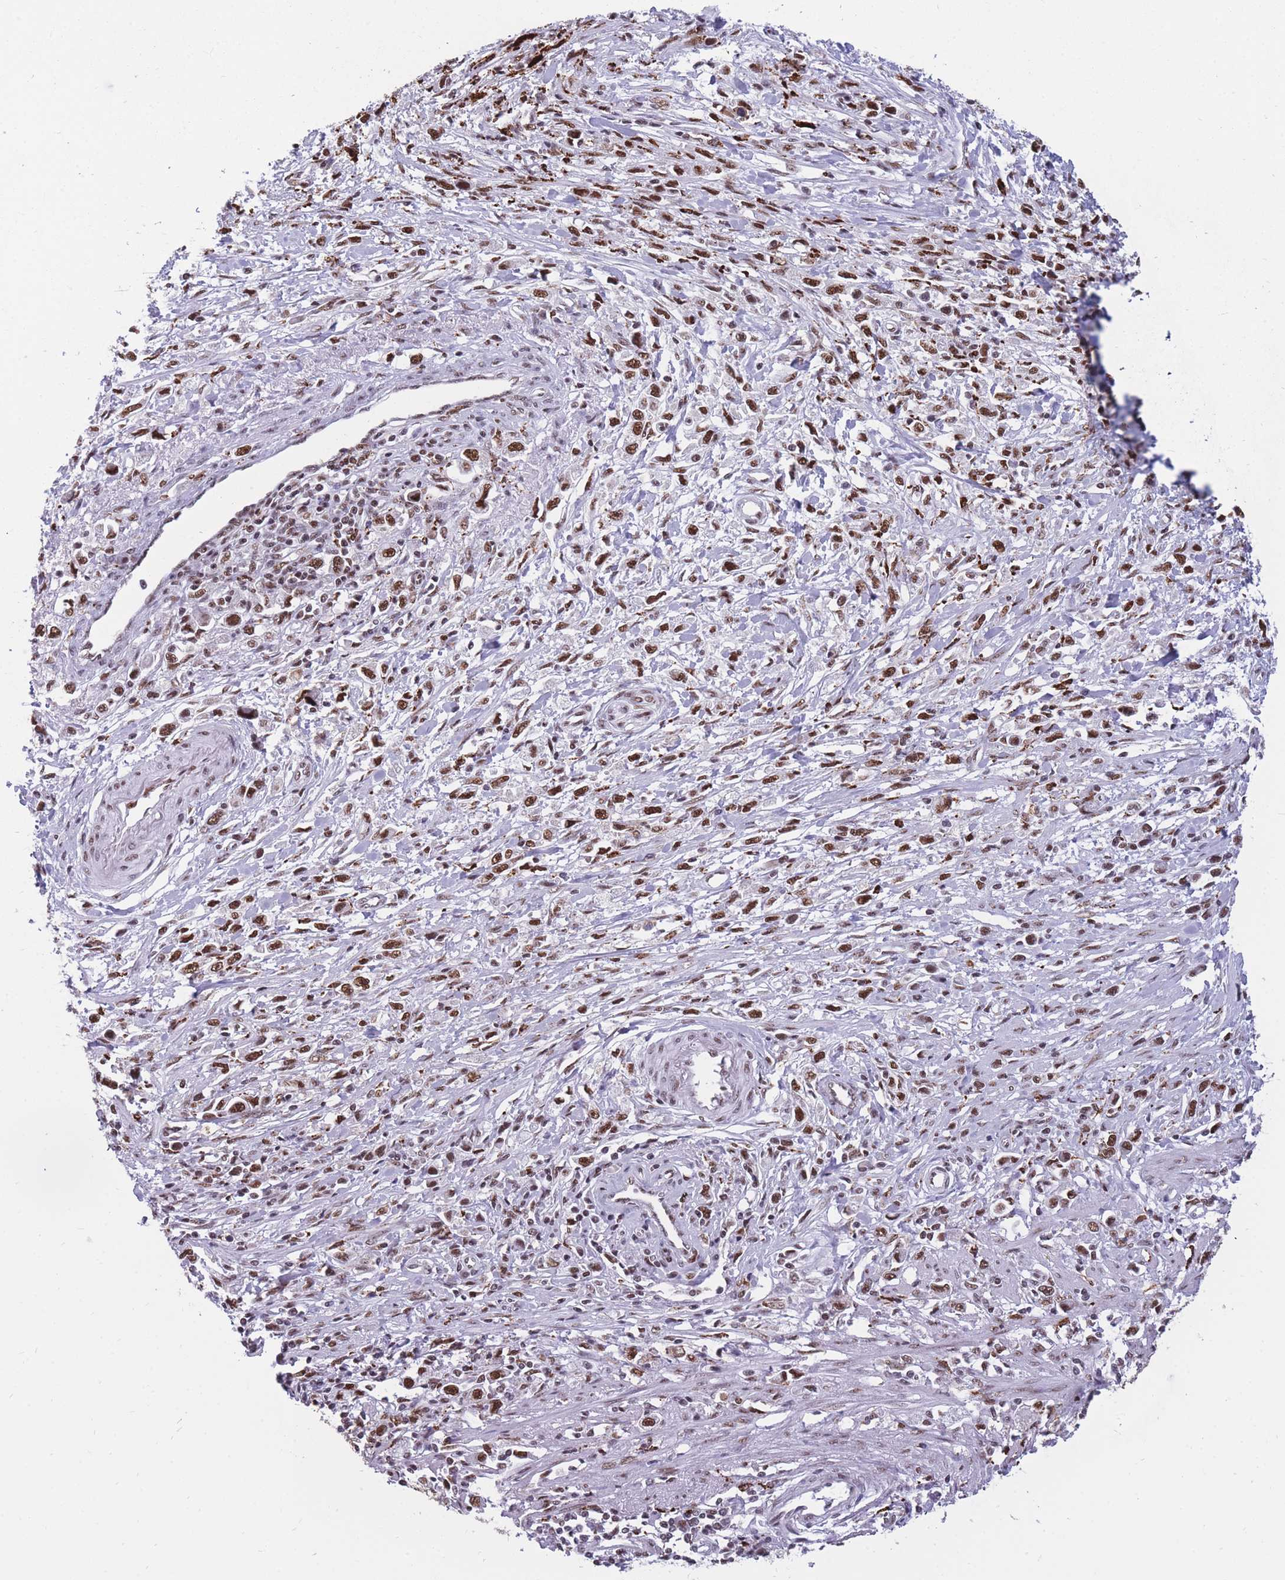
{"staining": {"intensity": "strong", "quantity": ">75%", "location": "nuclear"}, "tissue": "stomach cancer", "cell_type": "Tumor cells", "image_type": "cancer", "snomed": [{"axis": "morphology", "description": "Adenocarcinoma, NOS"}, {"axis": "topography", "description": "Stomach"}], "caption": "Immunohistochemical staining of human stomach cancer (adenocarcinoma) shows high levels of strong nuclear positivity in about >75% of tumor cells.", "gene": "PRPF19", "patient": {"sex": "female", "age": 59}}